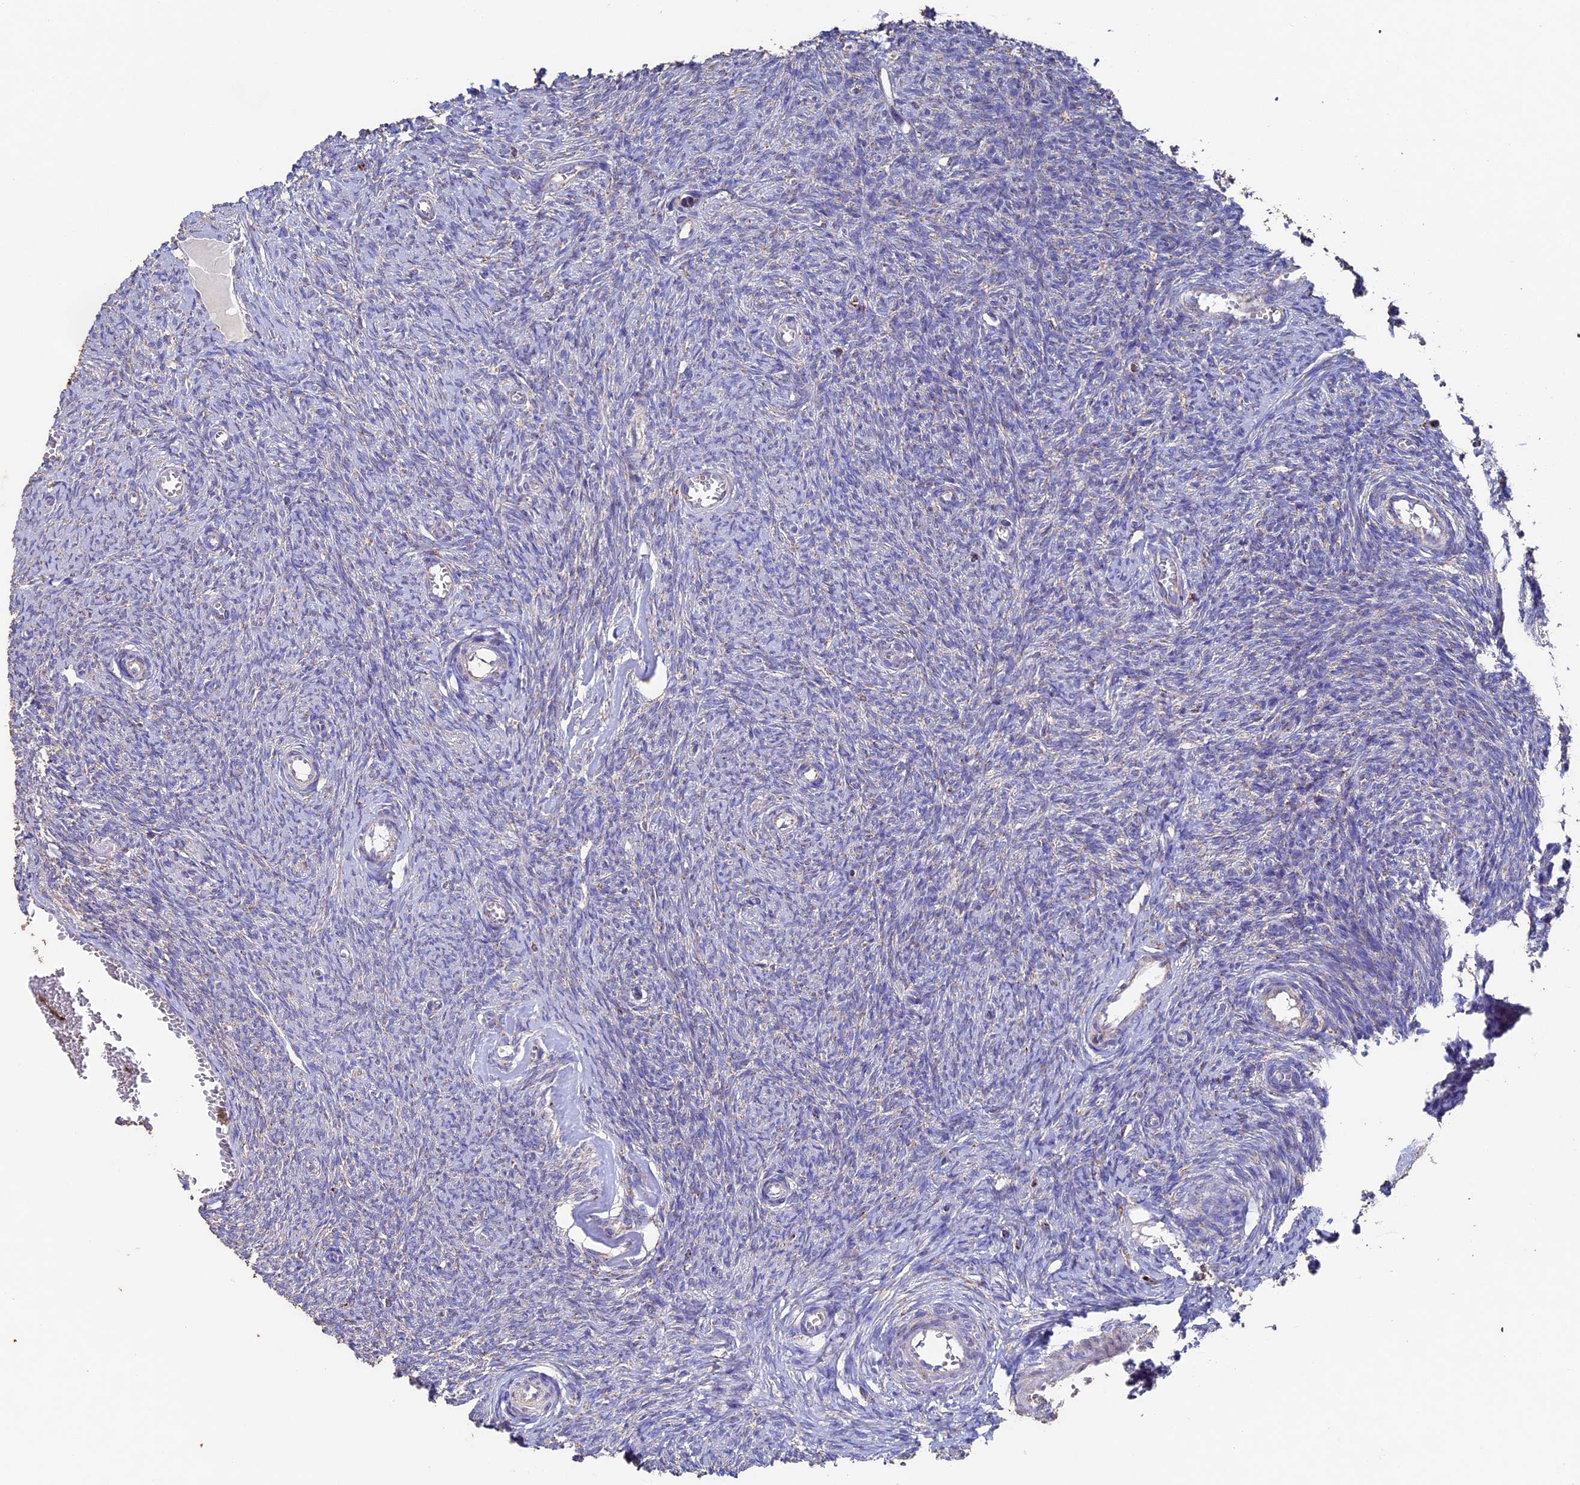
{"staining": {"intensity": "negative", "quantity": "none", "location": "none"}, "tissue": "ovary", "cell_type": "Ovarian stroma cells", "image_type": "normal", "snomed": [{"axis": "morphology", "description": "Normal tissue, NOS"}, {"axis": "topography", "description": "Ovary"}], "caption": "Protein analysis of benign ovary demonstrates no significant expression in ovarian stroma cells.", "gene": "ADAT1", "patient": {"sex": "female", "age": 44}}